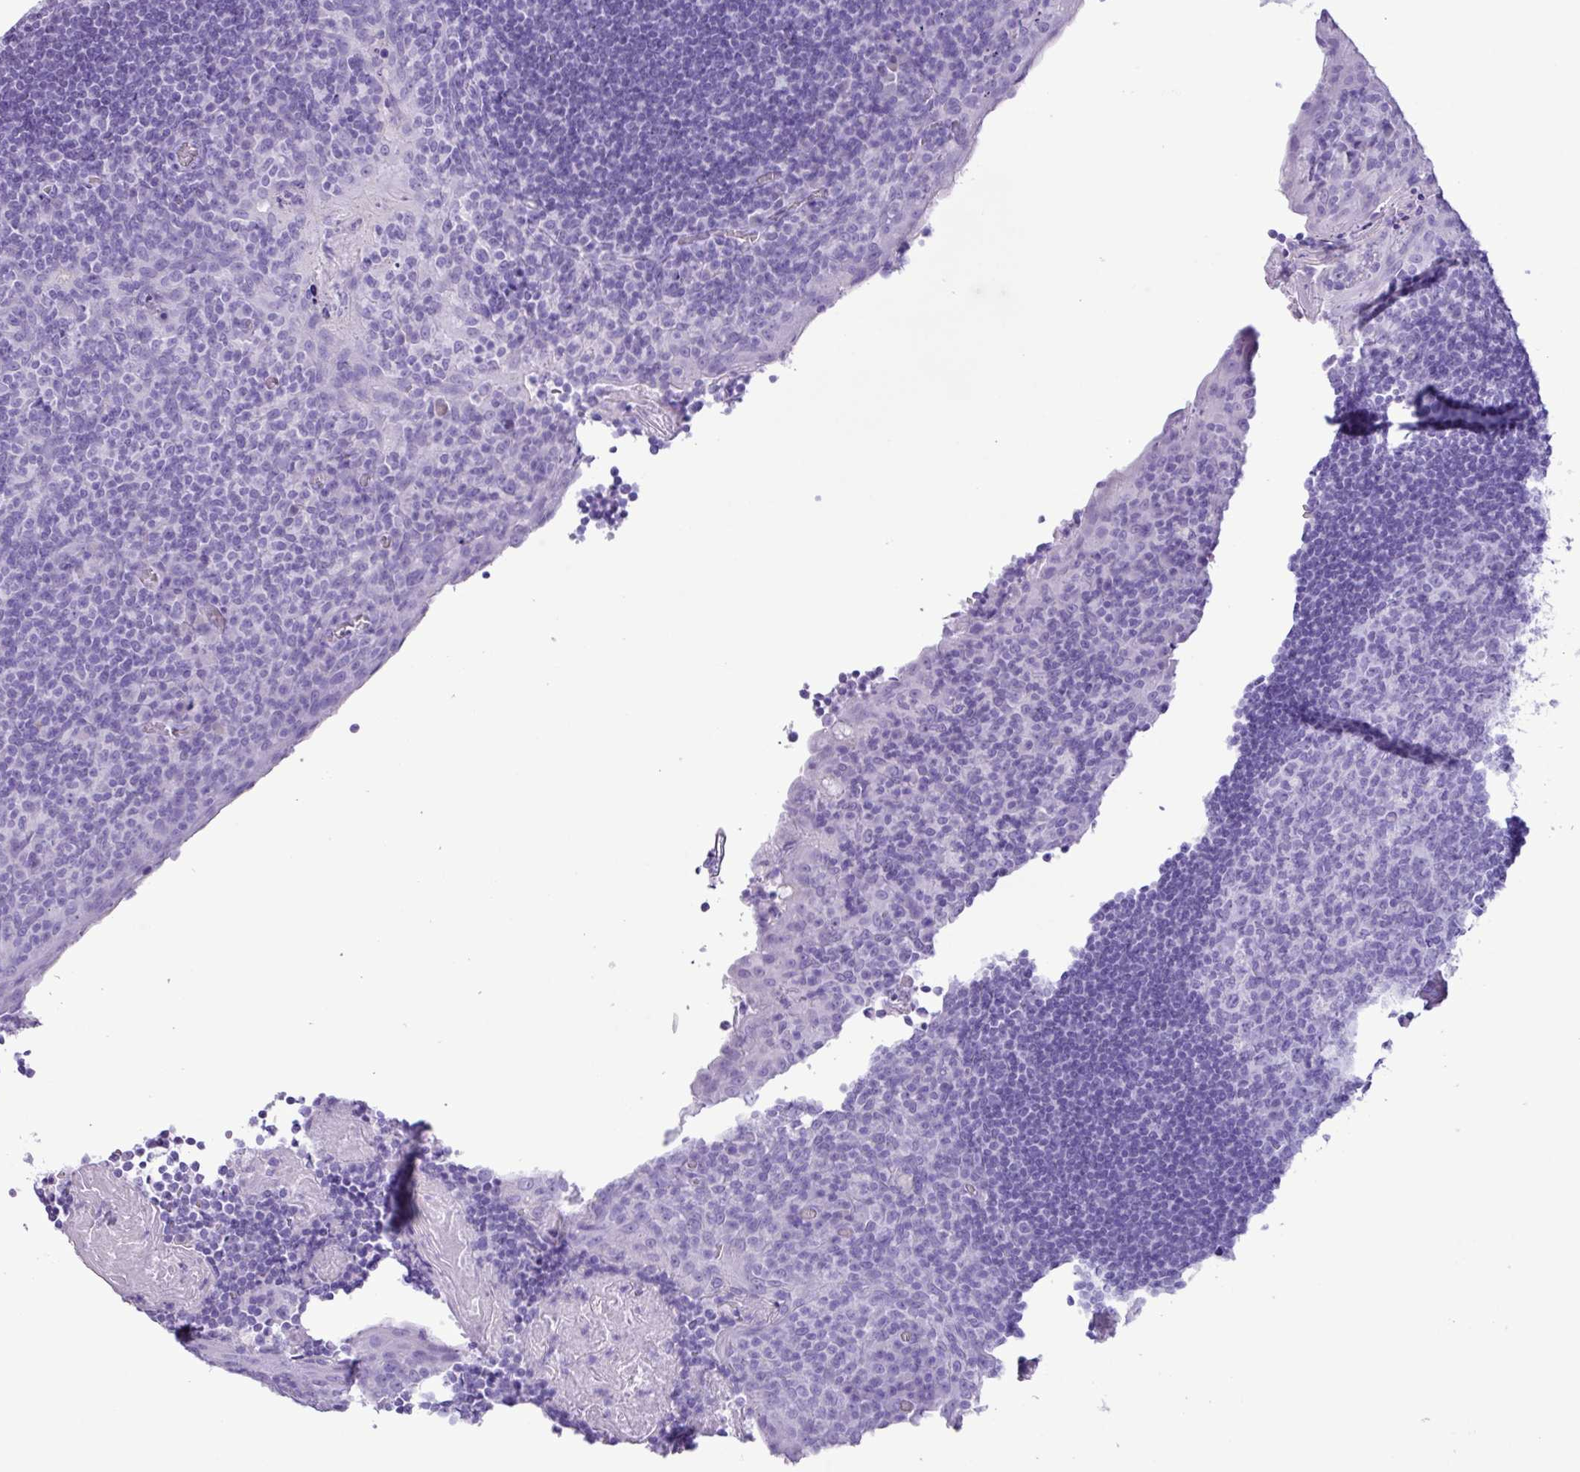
{"staining": {"intensity": "negative", "quantity": "none", "location": "none"}, "tissue": "tonsil", "cell_type": "Germinal center cells", "image_type": "normal", "snomed": [{"axis": "morphology", "description": "Normal tissue, NOS"}, {"axis": "topography", "description": "Tonsil"}], "caption": "This is an IHC micrograph of benign human tonsil. There is no positivity in germinal center cells.", "gene": "CKMT2", "patient": {"sex": "male", "age": 17}}